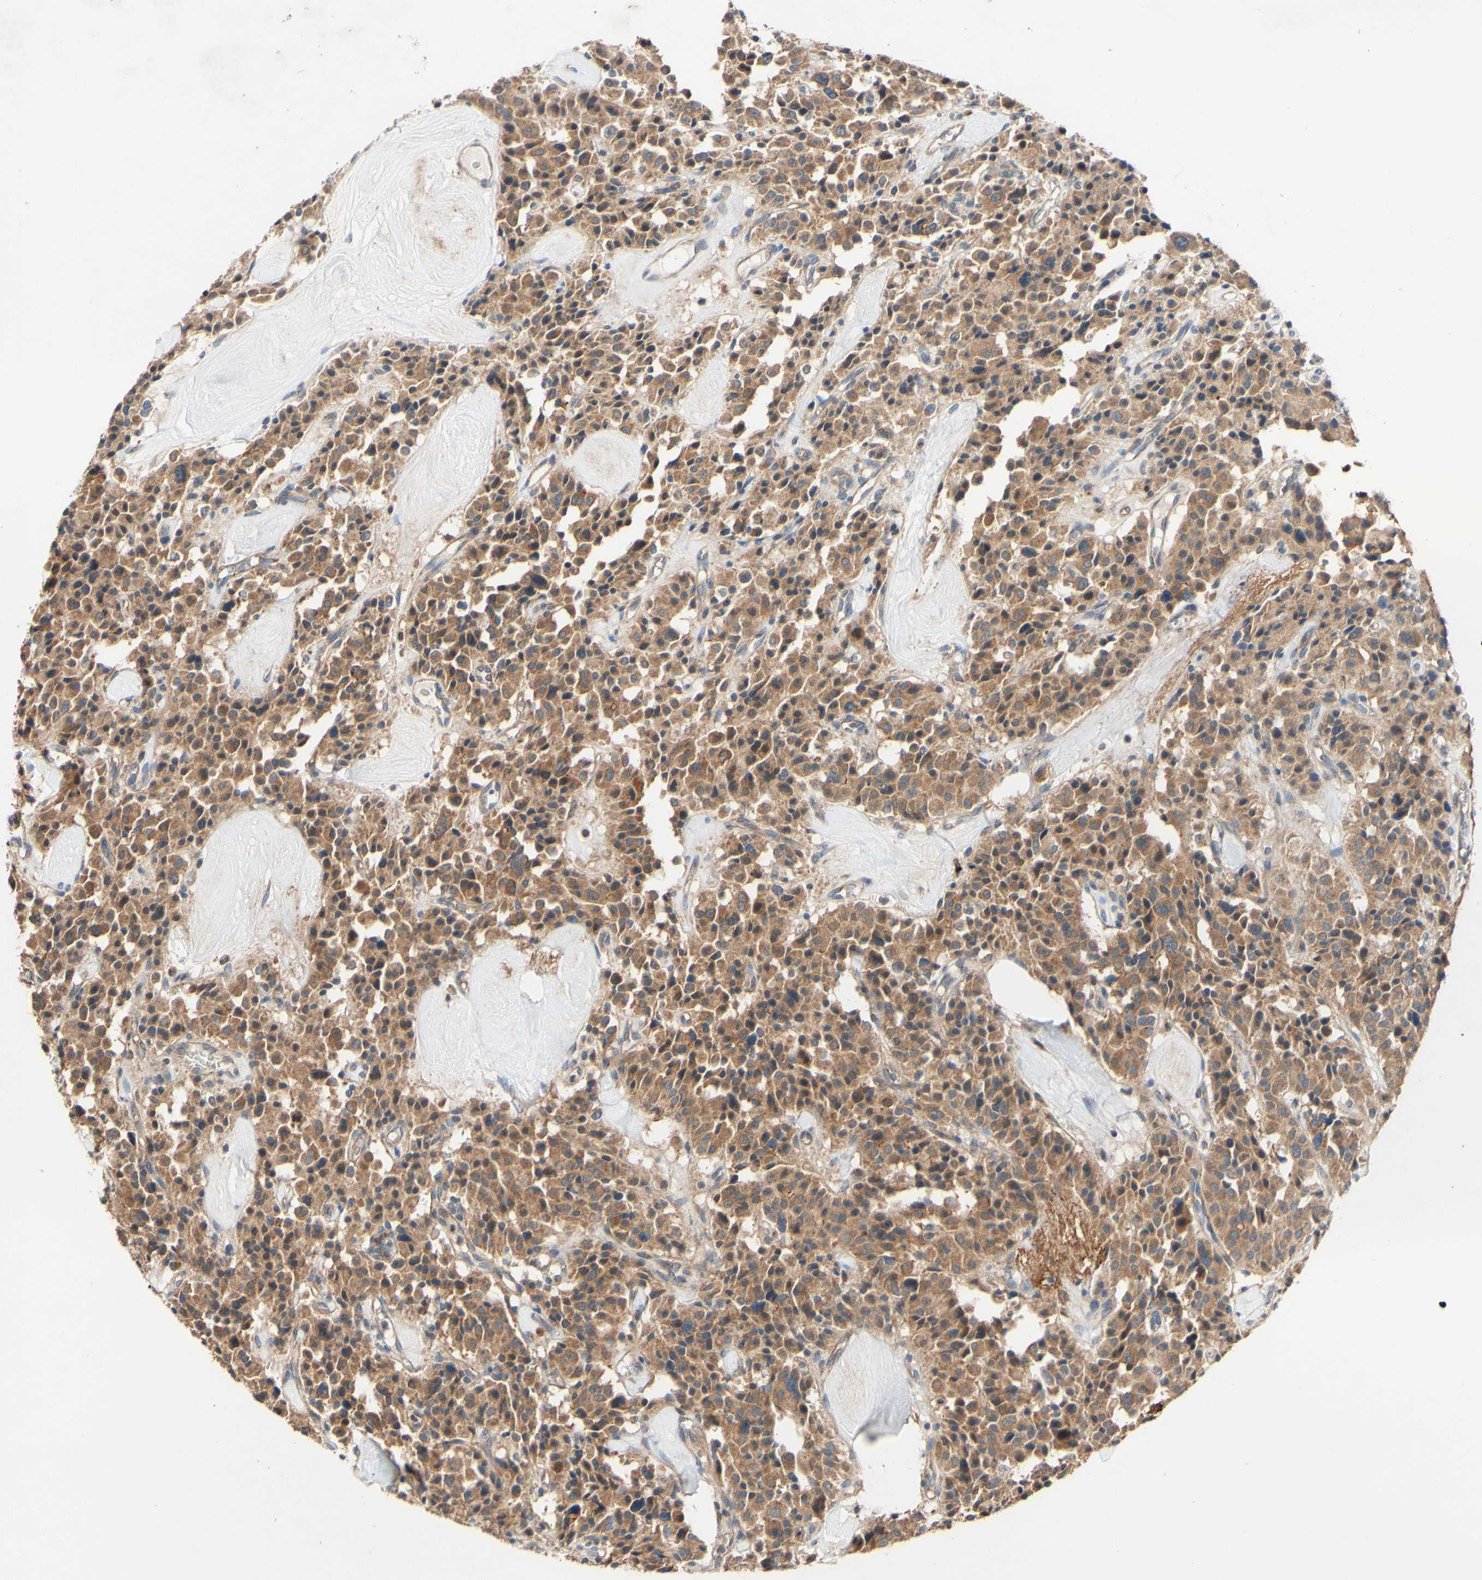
{"staining": {"intensity": "moderate", "quantity": ">75%", "location": "cytoplasmic/membranous"}, "tissue": "carcinoid", "cell_type": "Tumor cells", "image_type": "cancer", "snomed": [{"axis": "morphology", "description": "Carcinoid, malignant, NOS"}, {"axis": "topography", "description": "Lung"}], "caption": "A medium amount of moderate cytoplasmic/membranous staining is seen in about >75% of tumor cells in malignant carcinoid tissue. (brown staining indicates protein expression, while blue staining denotes nuclei).", "gene": "PDGFB", "patient": {"sex": "male", "age": 30}}